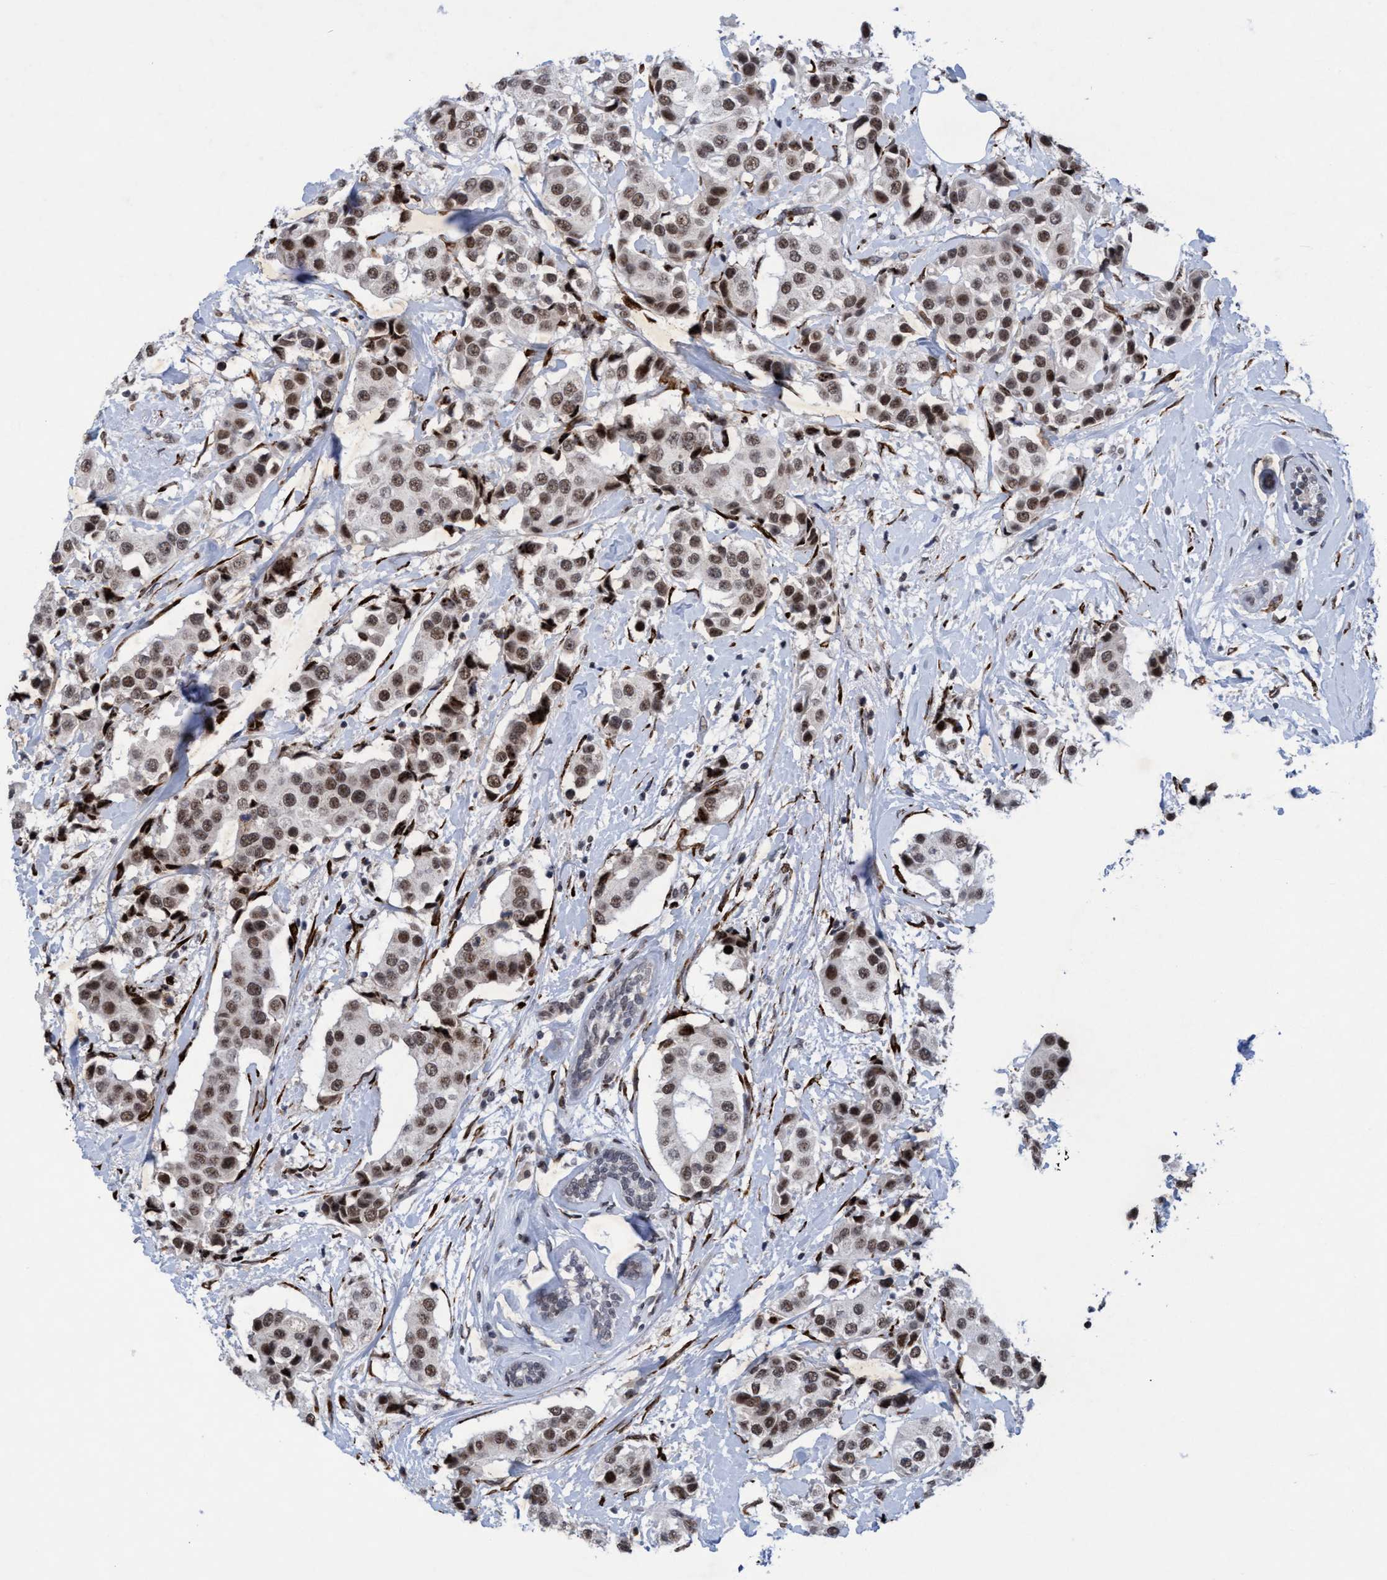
{"staining": {"intensity": "moderate", "quantity": ">75%", "location": "nuclear"}, "tissue": "breast cancer", "cell_type": "Tumor cells", "image_type": "cancer", "snomed": [{"axis": "morphology", "description": "Normal tissue, NOS"}, {"axis": "morphology", "description": "Duct carcinoma"}, {"axis": "topography", "description": "Breast"}], "caption": "Immunohistochemistry image of neoplastic tissue: human breast intraductal carcinoma stained using immunohistochemistry (IHC) displays medium levels of moderate protein expression localized specifically in the nuclear of tumor cells, appearing as a nuclear brown color.", "gene": "GLT6D1", "patient": {"sex": "female", "age": 39}}